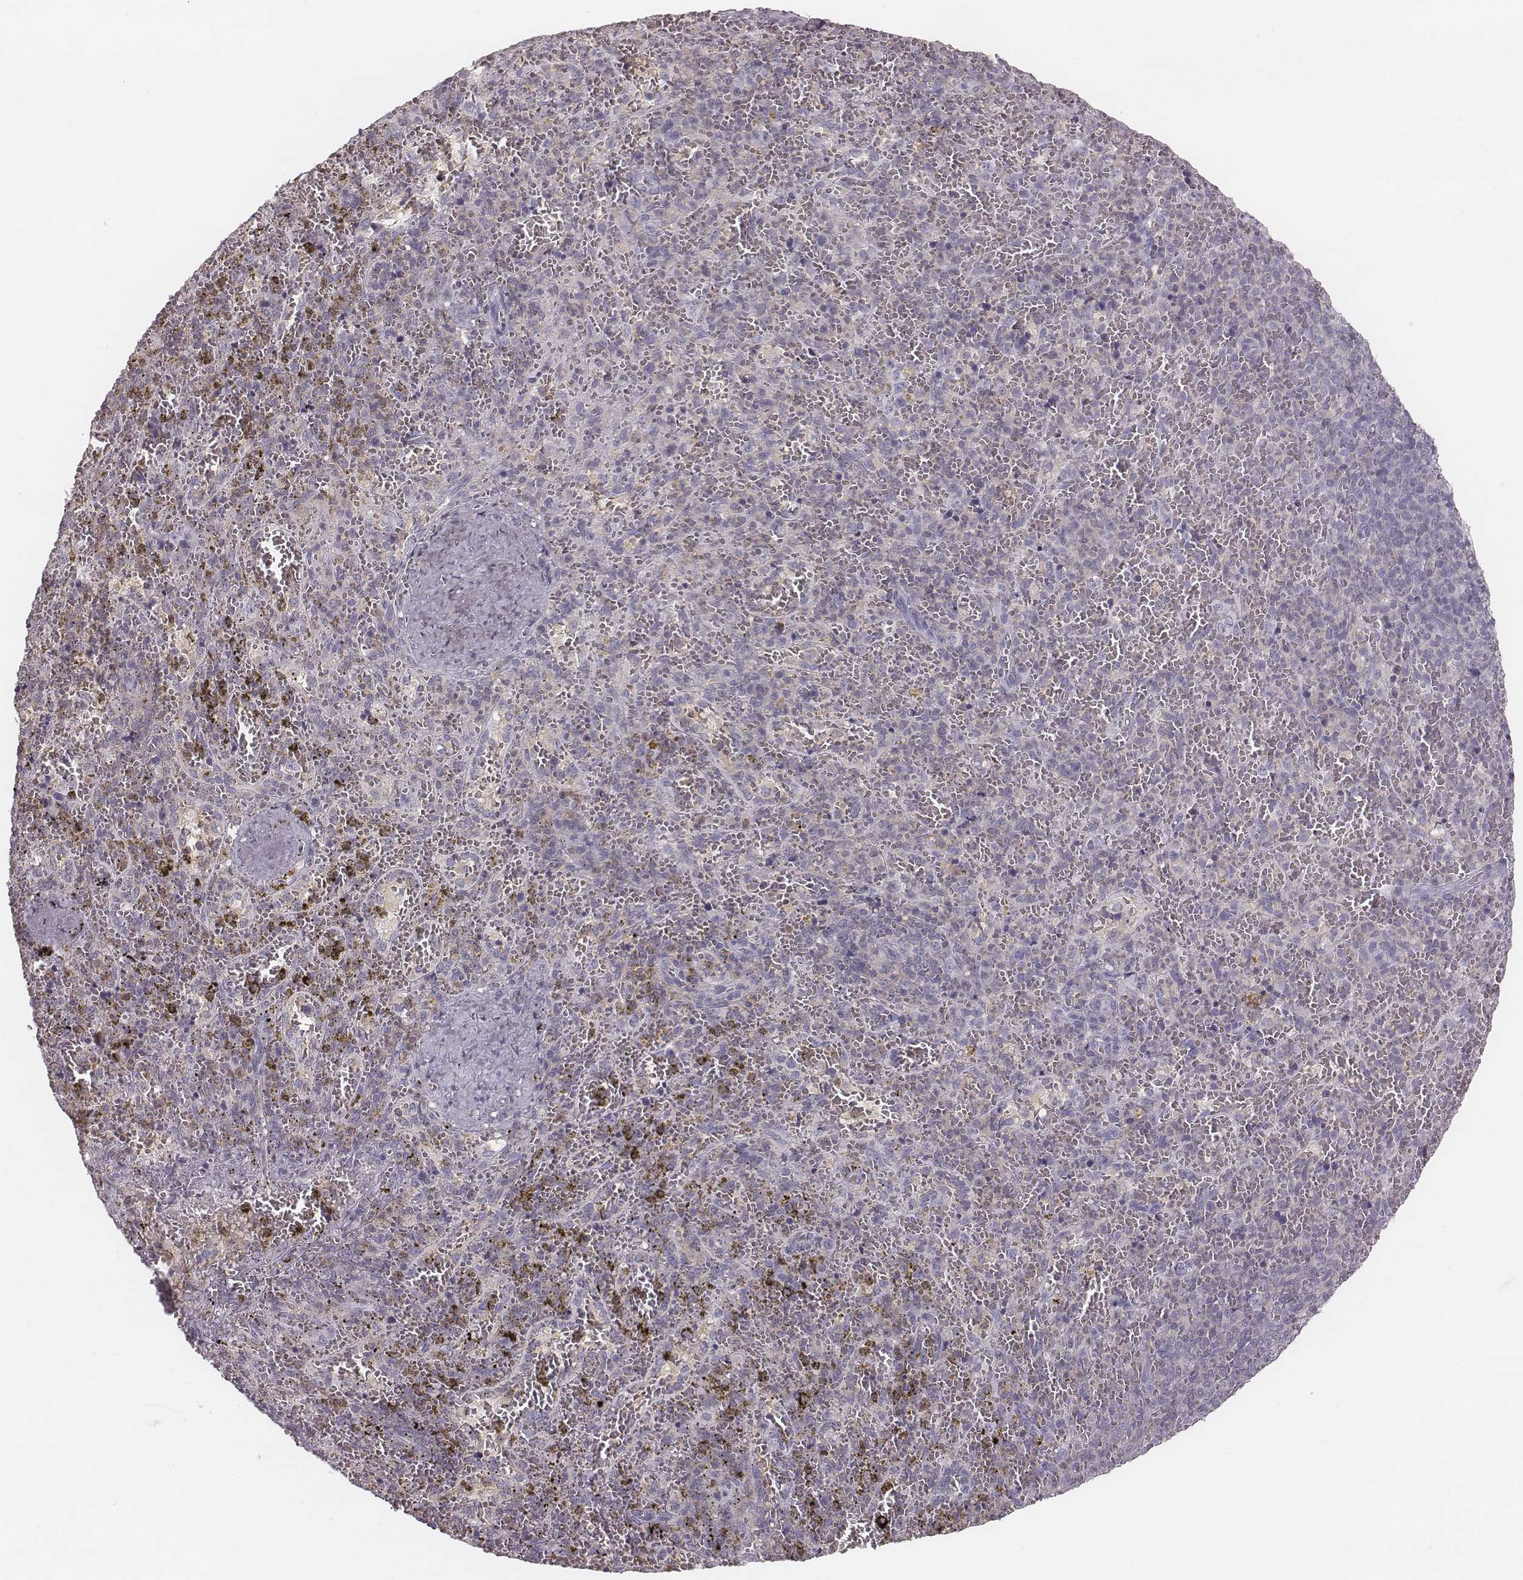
{"staining": {"intensity": "negative", "quantity": "none", "location": "none"}, "tissue": "spleen", "cell_type": "Cells in red pulp", "image_type": "normal", "snomed": [{"axis": "morphology", "description": "Normal tissue, NOS"}, {"axis": "topography", "description": "Spleen"}], "caption": "IHC of benign human spleen shows no positivity in cells in red pulp. (Immunohistochemistry (ihc), brightfield microscopy, high magnification).", "gene": "ENSG00000285837", "patient": {"sex": "female", "age": 50}}